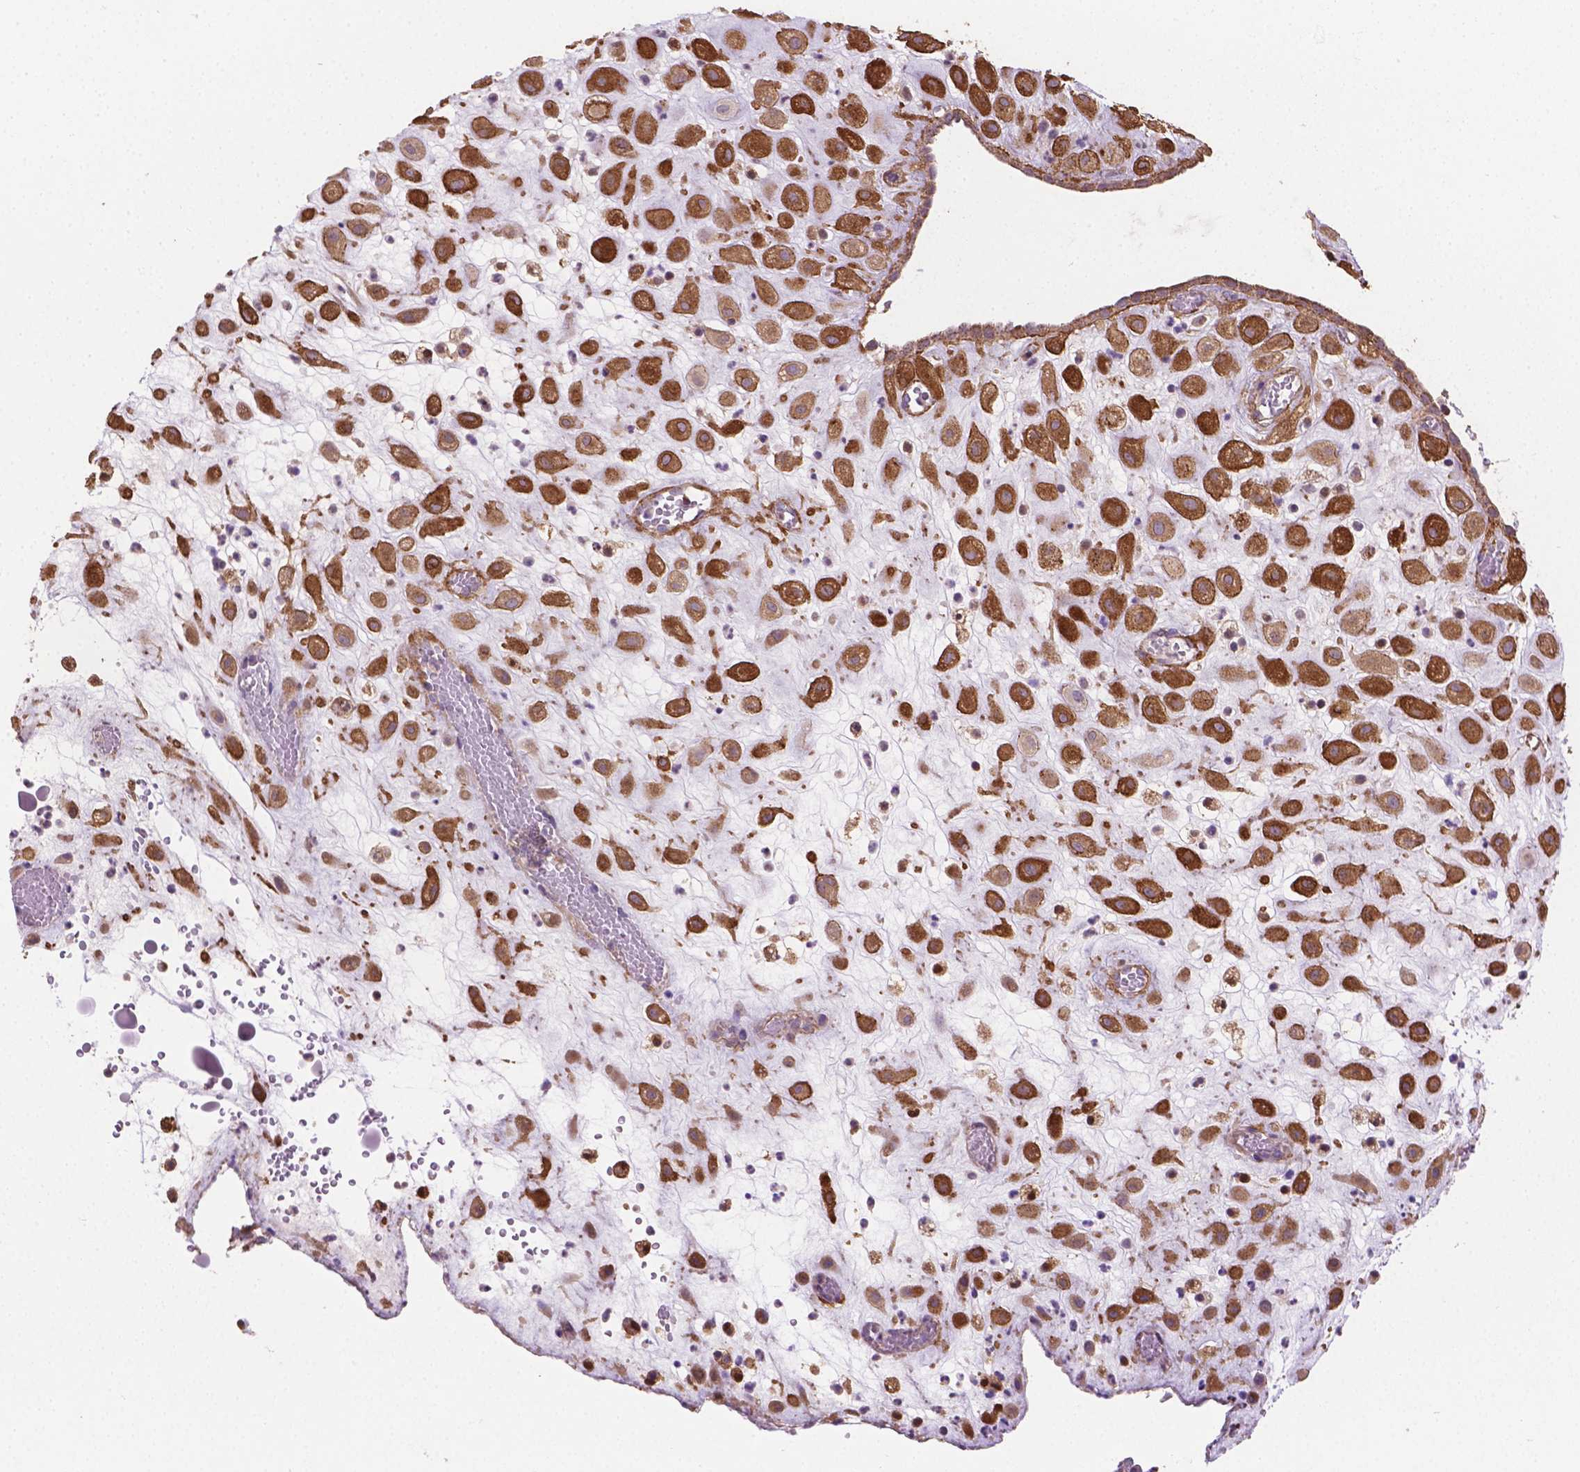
{"staining": {"intensity": "moderate", "quantity": ">75%", "location": "cytoplasmic/membranous"}, "tissue": "placenta", "cell_type": "Decidual cells", "image_type": "normal", "snomed": [{"axis": "morphology", "description": "Normal tissue, NOS"}, {"axis": "topography", "description": "Placenta"}], "caption": "IHC (DAB (3,3'-diaminobenzidine)) staining of benign placenta exhibits moderate cytoplasmic/membranous protein staining in approximately >75% of decidual cells. (IHC, brightfield microscopy, high magnification).", "gene": "TCAF1", "patient": {"sex": "female", "age": 24}}